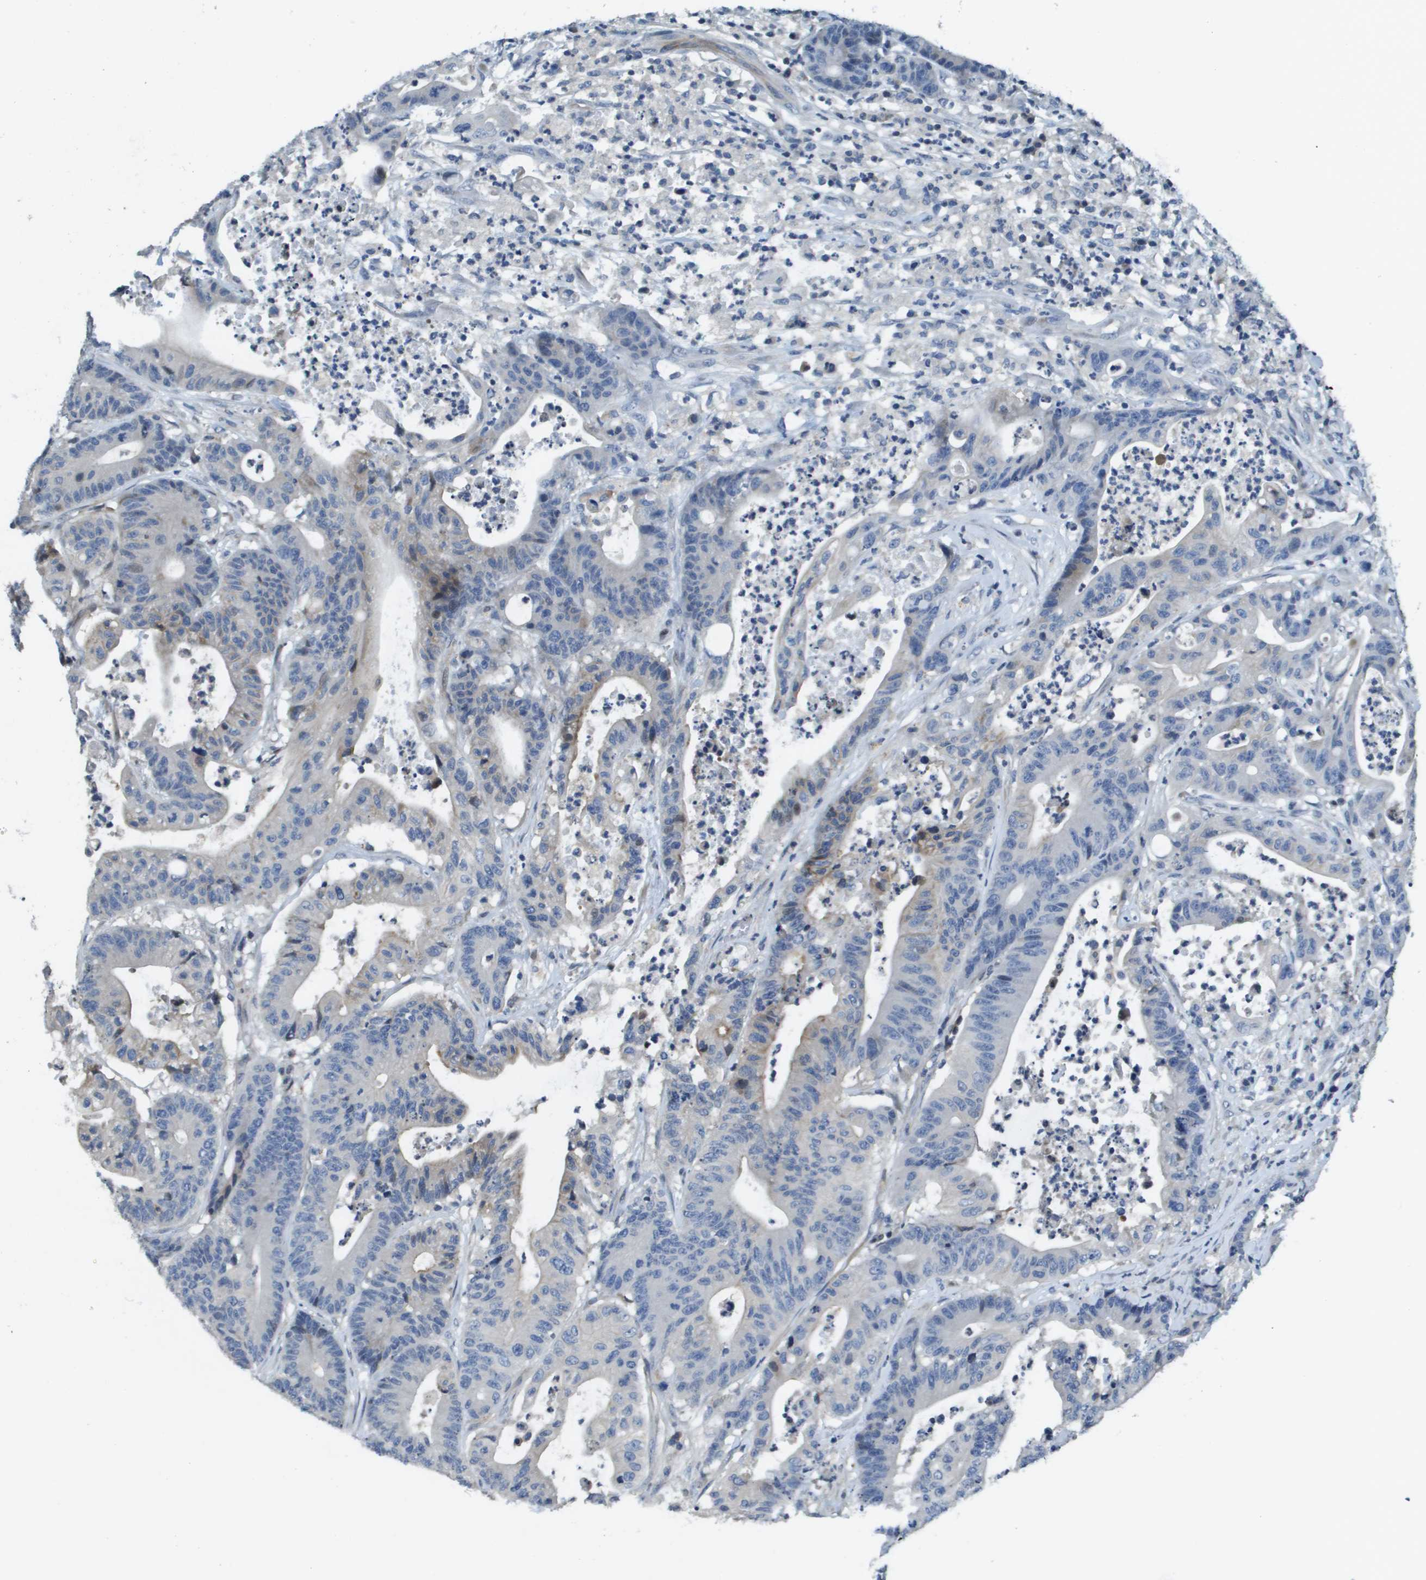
{"staining": {"intensity": "weak", "quantity": "<25%", "location": "cytoplasmic/membranous"}, "tissue": "colorectal cancer", "cell_type": "Tumor cells", "image_type": "cancer", "snomed": [{"axis": "morphology", "description": "Adenocarcinoma, NOS"}, {"axis": "topography", "description": "Colon"}], "caption": "Immunohistochemical staining of human adenocarcinoma (colorectal) demonstrates no significant staining in tumor cells. (DAB (3,3'-diaminobenzidine) immunohistochemistry with hematoxylin counter stain).", "gene": "SCN4B", "patient": {"sex": "female", "age": 84}}